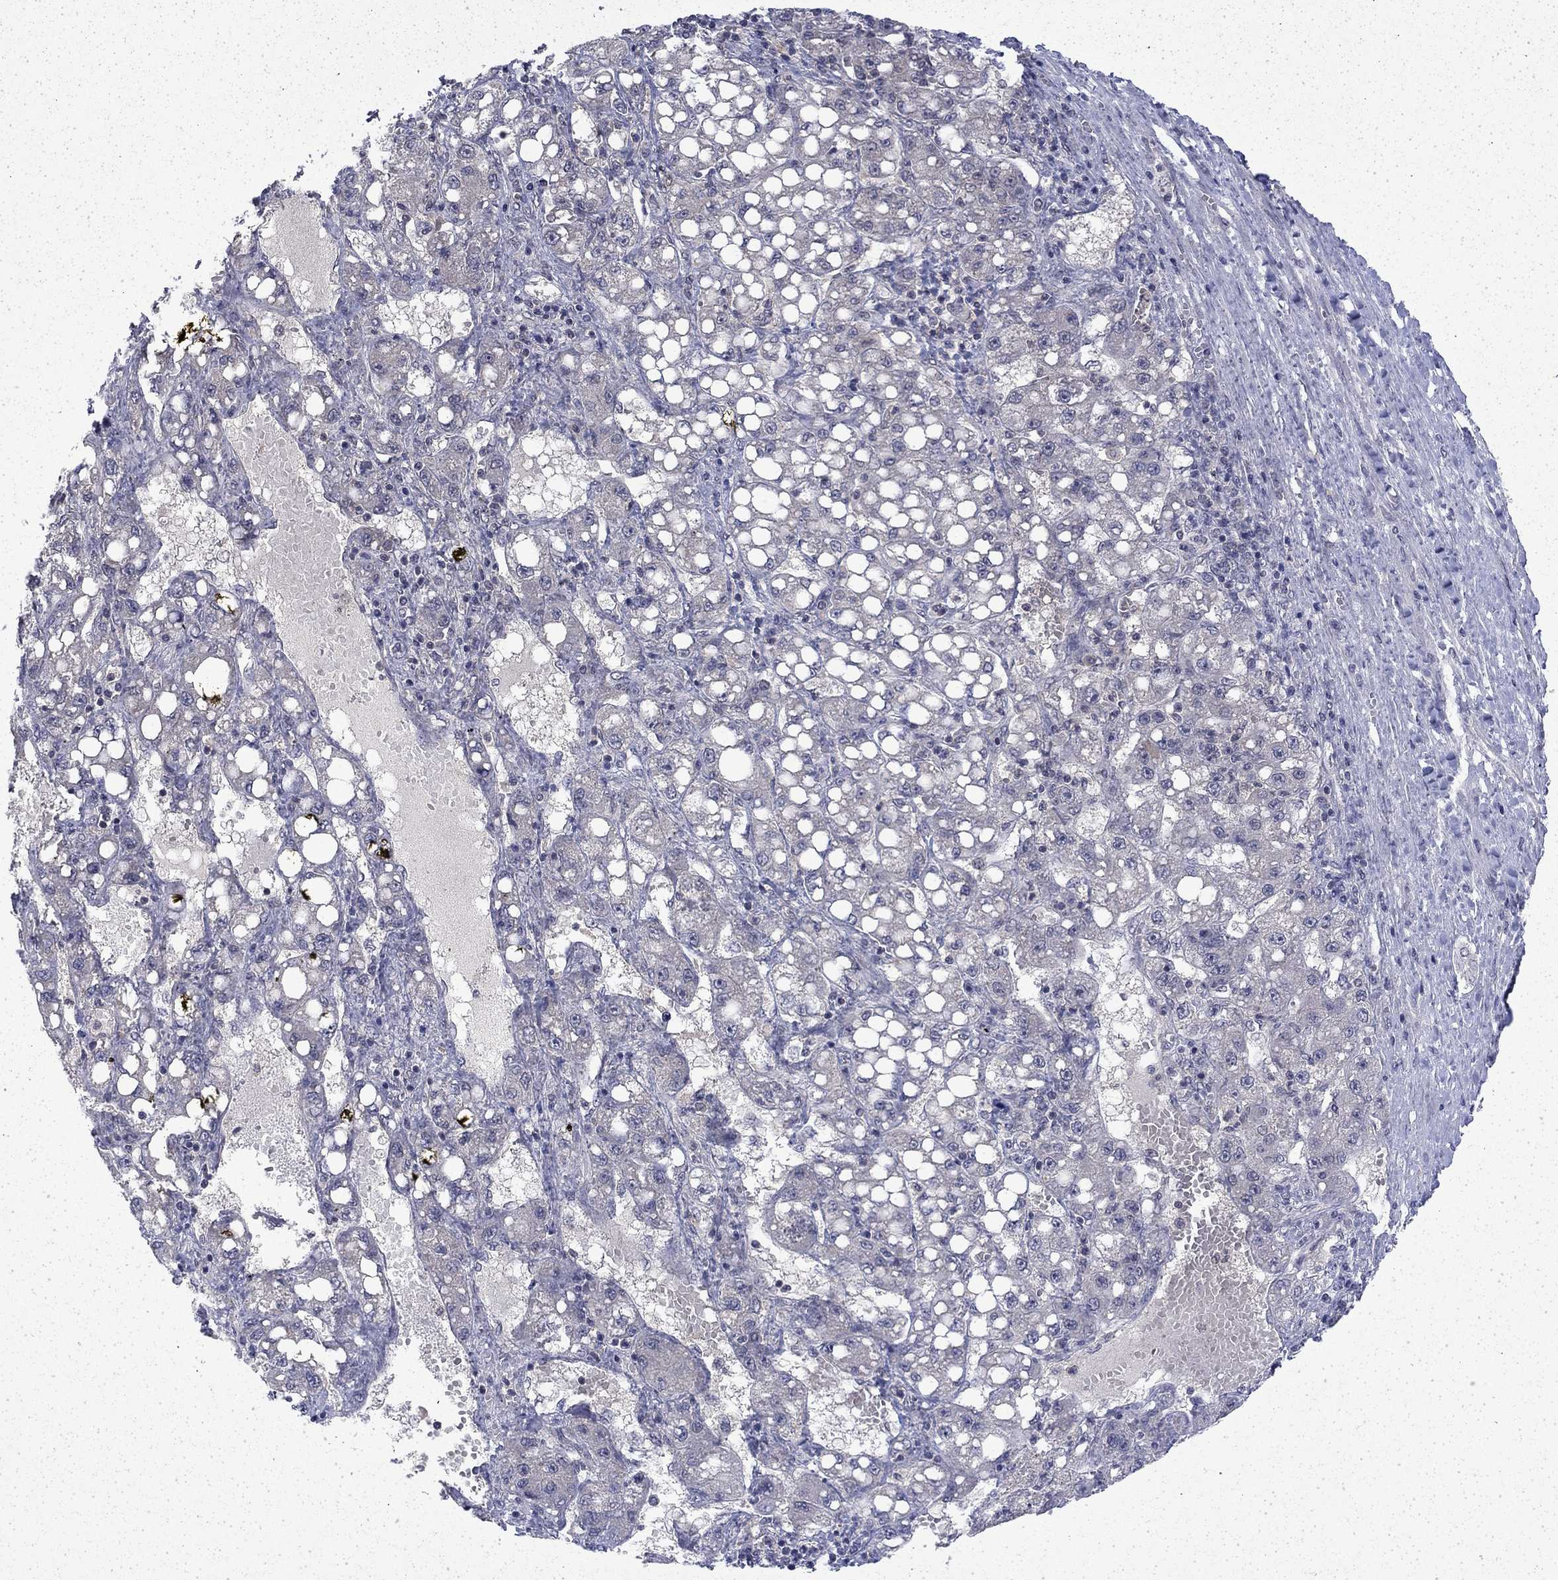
{"staining": {"intensity": "negative", "quantity": "none", "location": "none"}, "tissue": "liver cancer", "cell_type": "Tumor cells", "image_type": "cancer", "snomed": [{"axis": "morphology", "description": "Carcinoma, Hepatocellular, NOS"}, {"axis": "topography", "description": "Liver"}], "caption": "This is an immunohistochemistry micrograph of liver cancer. There is no expression in tumor cells.", "gene": "CHAT", "patient": {"sex": "female", "age": 65}}